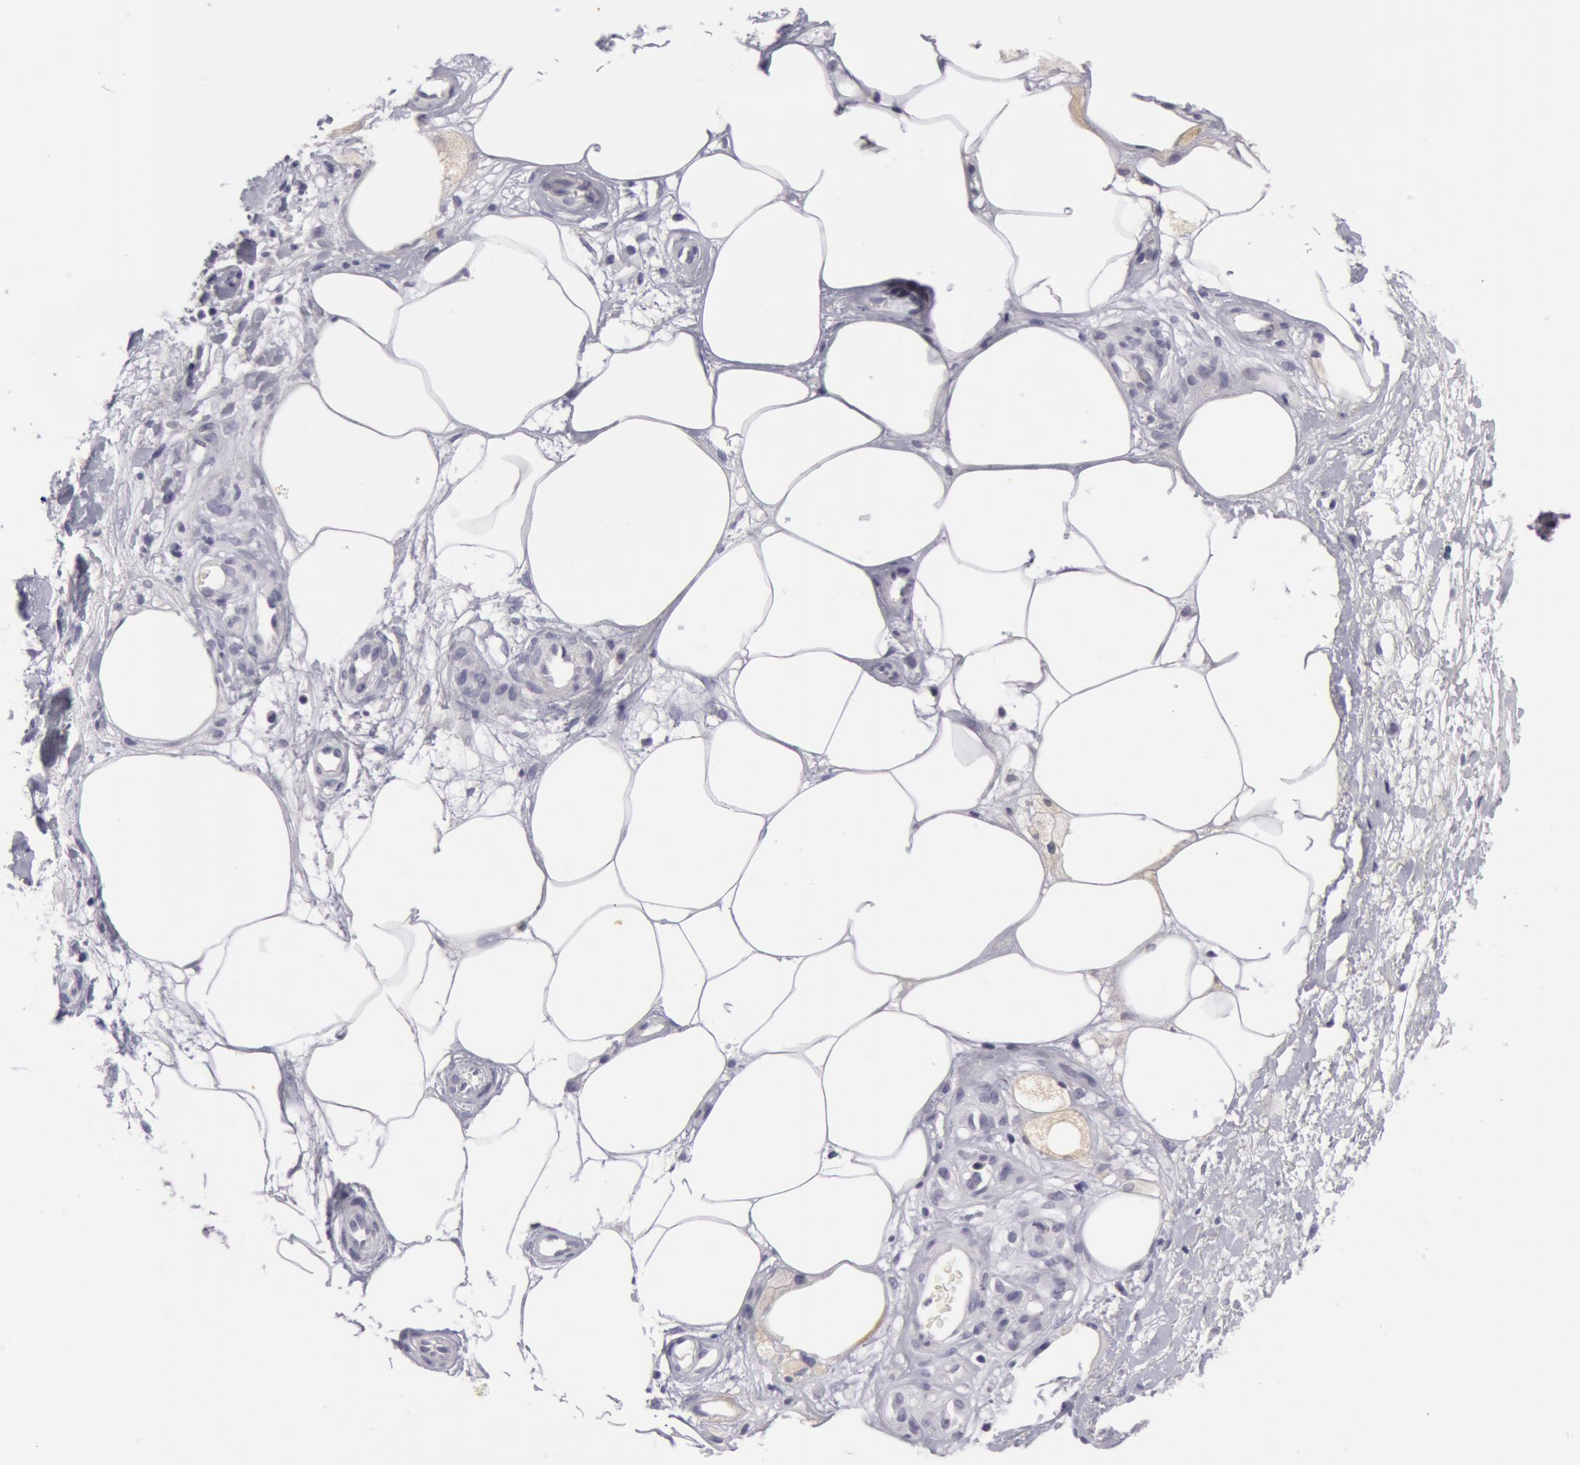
{"staining": {"intensity": "negative", "quantity": "none", "location": "none"}, "tissue": "melanoma", "cell_type": "Tumor cells", "image_type": "cancer", "snomed": [{"axis": "morphology", "description": "Malignant melanoma, NOS"}, {"axis": "topography", "description": "Skin"}], "caption": "DAB immunohistochemical staining of human malignant melanoma reveals no significant positivity in tumor cells.", "gene": "NLGN4X", "patient": {"sex": "female", "age": 85}}